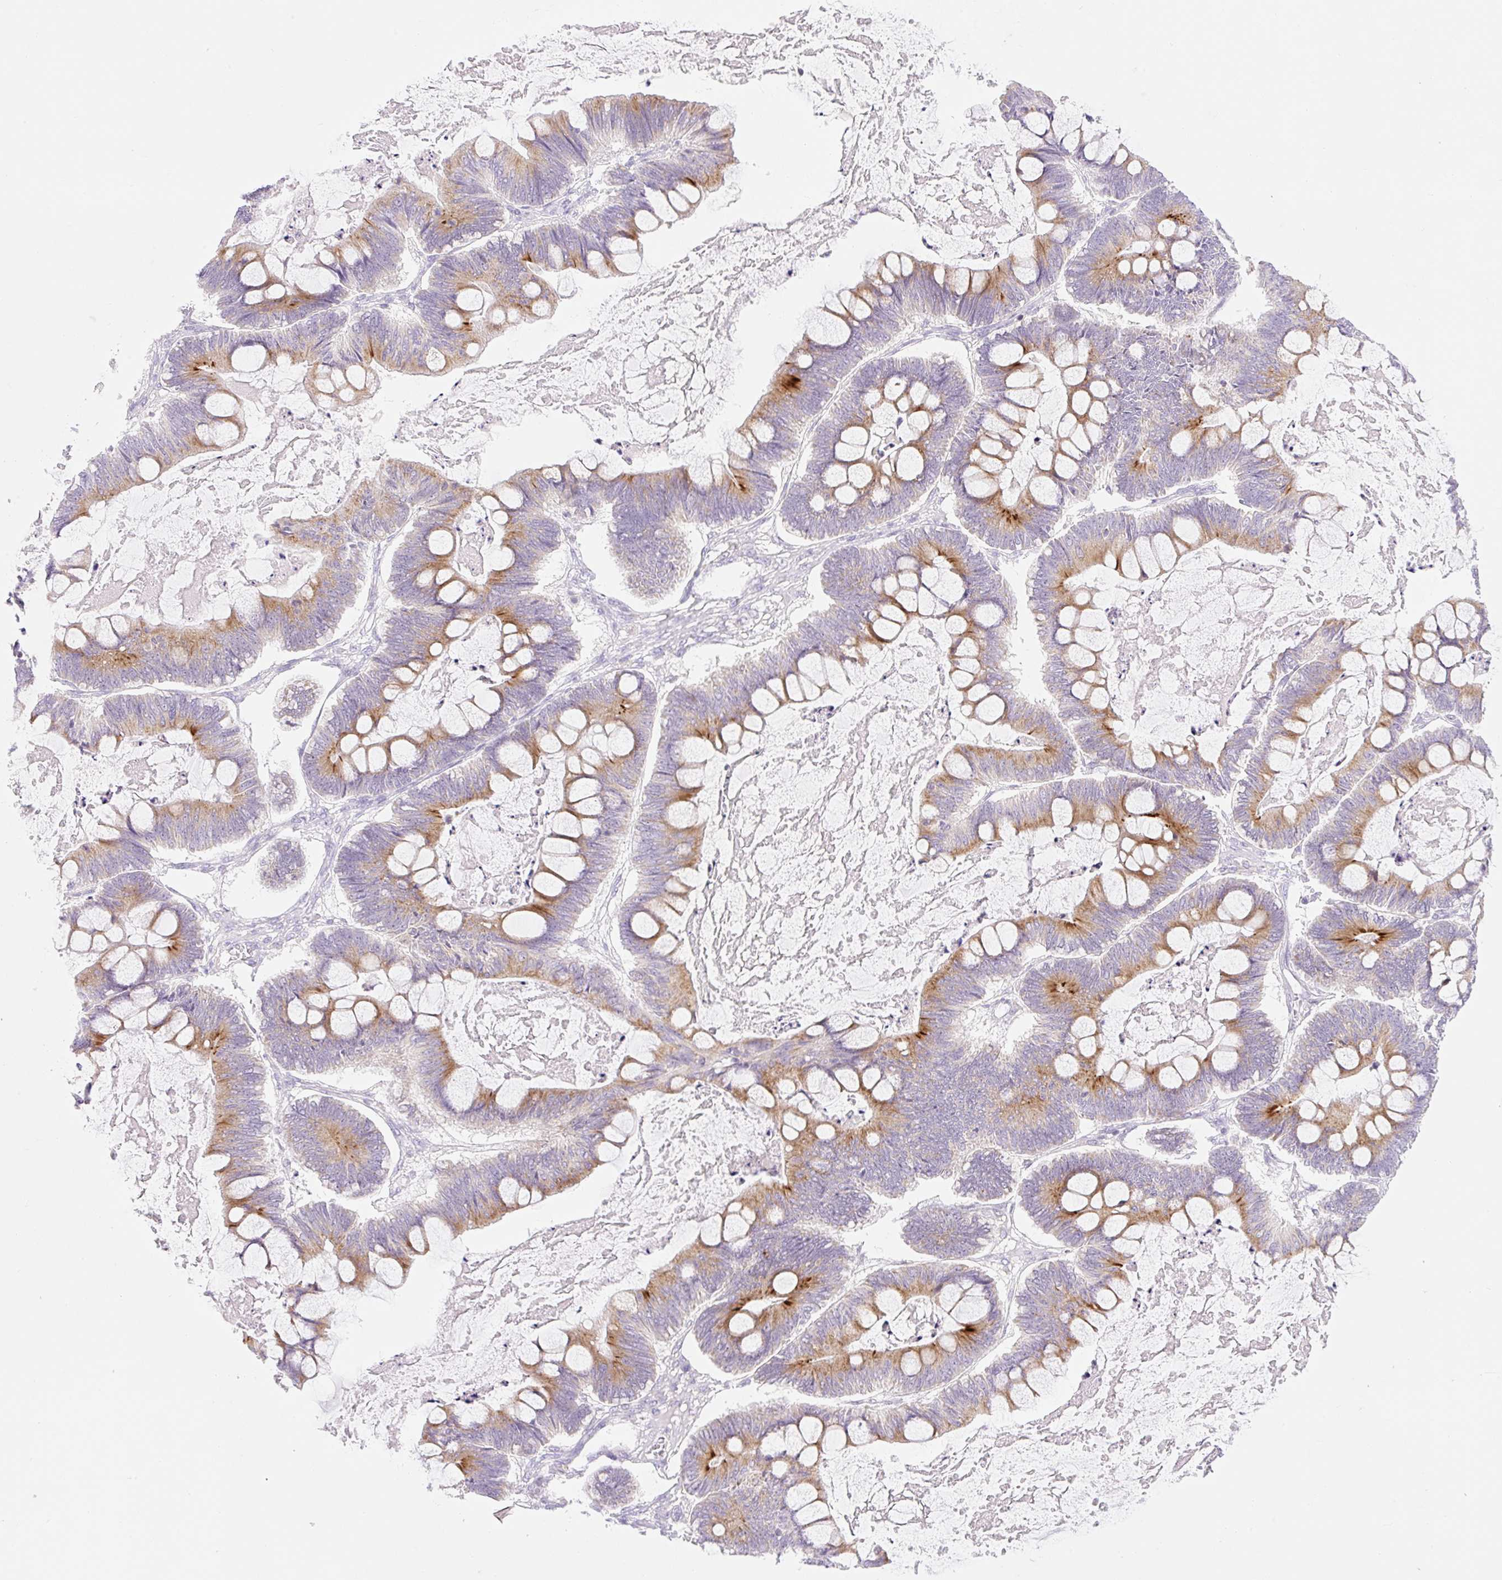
{"staining": {"intensity": "moderate", "quantity": ">75%", "location": "cytoplasmic/membranous"}, "tissue": "ovarian cancer", "cell_type": "Tumor cells", "image_type": "cancer", "snomed": [{"axis": "morphology", "description": "Cystadenocarcinoma, mucinous, NOS"}, {"axis": "topography", "description": "Ovary"}], "caption": "Moderate cytoplasmic/membranous expression is appreciated in about >75% of tumor cells in mucinous cystadenocarcinoma (ovarian). (DAB (3,3'-diaminobenzidine) = brown stain, brightfield microscopy at high magnification).", "gene": "FOCAD", "patient": {"sex": "female", "age": 61}}